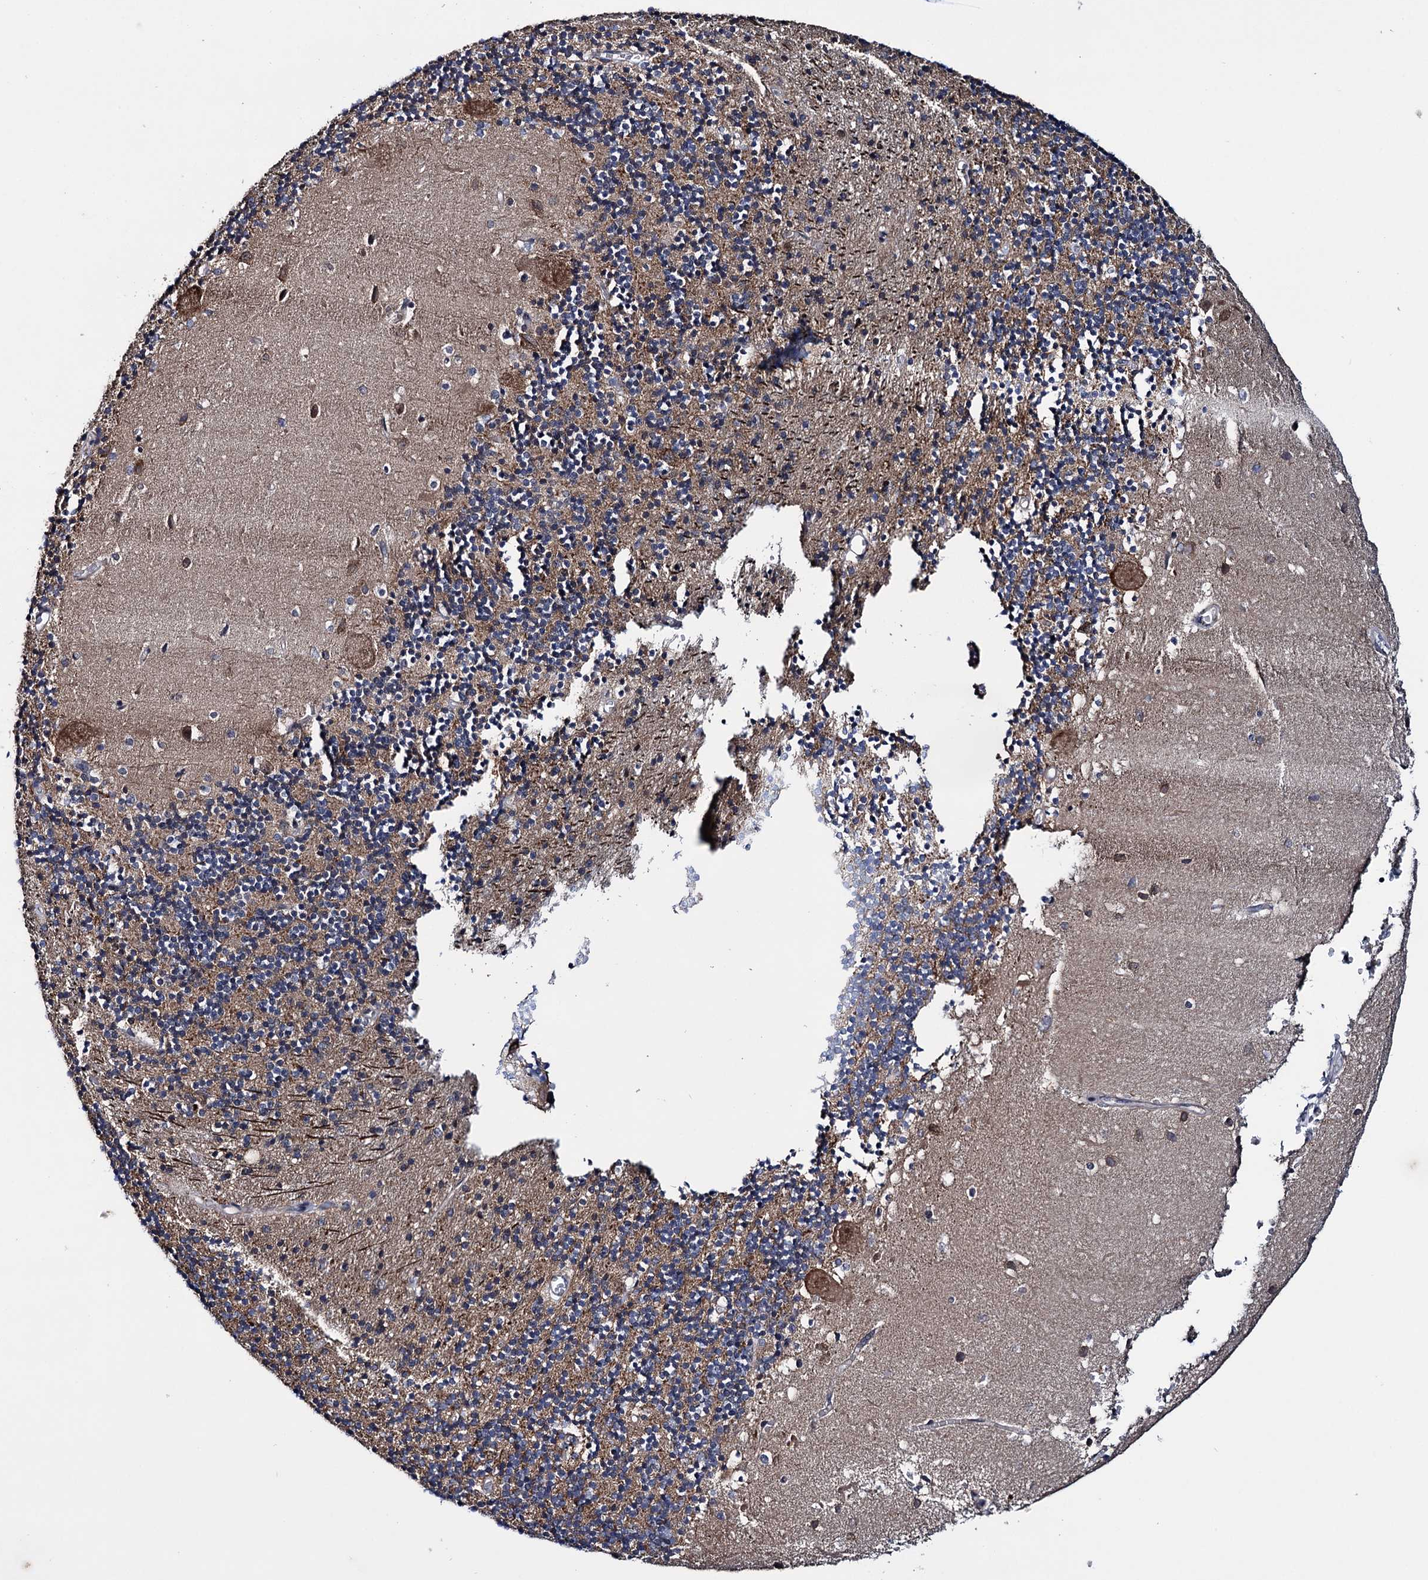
{"staining": {"intensity": "weak", "quantity": "25%-75%", "location": "cytoplasmic/membranous"}, "tissue": "cerebellum", "cell_type": "Cells in granular layer", "image_type": "normal", "snomed": [{"axis": "morphology", "description": "Normal tissue, NOS"}, {"axis": "topography", "description": "Cerebellum"}], "caption": "DAB (3,3'-diaminobenzidine) immunohistochemical staining of normal cerebellum reveals weak cytoplasmic/membranous protein expression in about 25%-75% of cells in granular layer. (DAB IHC, brown staining for protein, blue staining for nuclei).", "gene": "EYA4", "patient": {"sex": "male", "age": 54}}